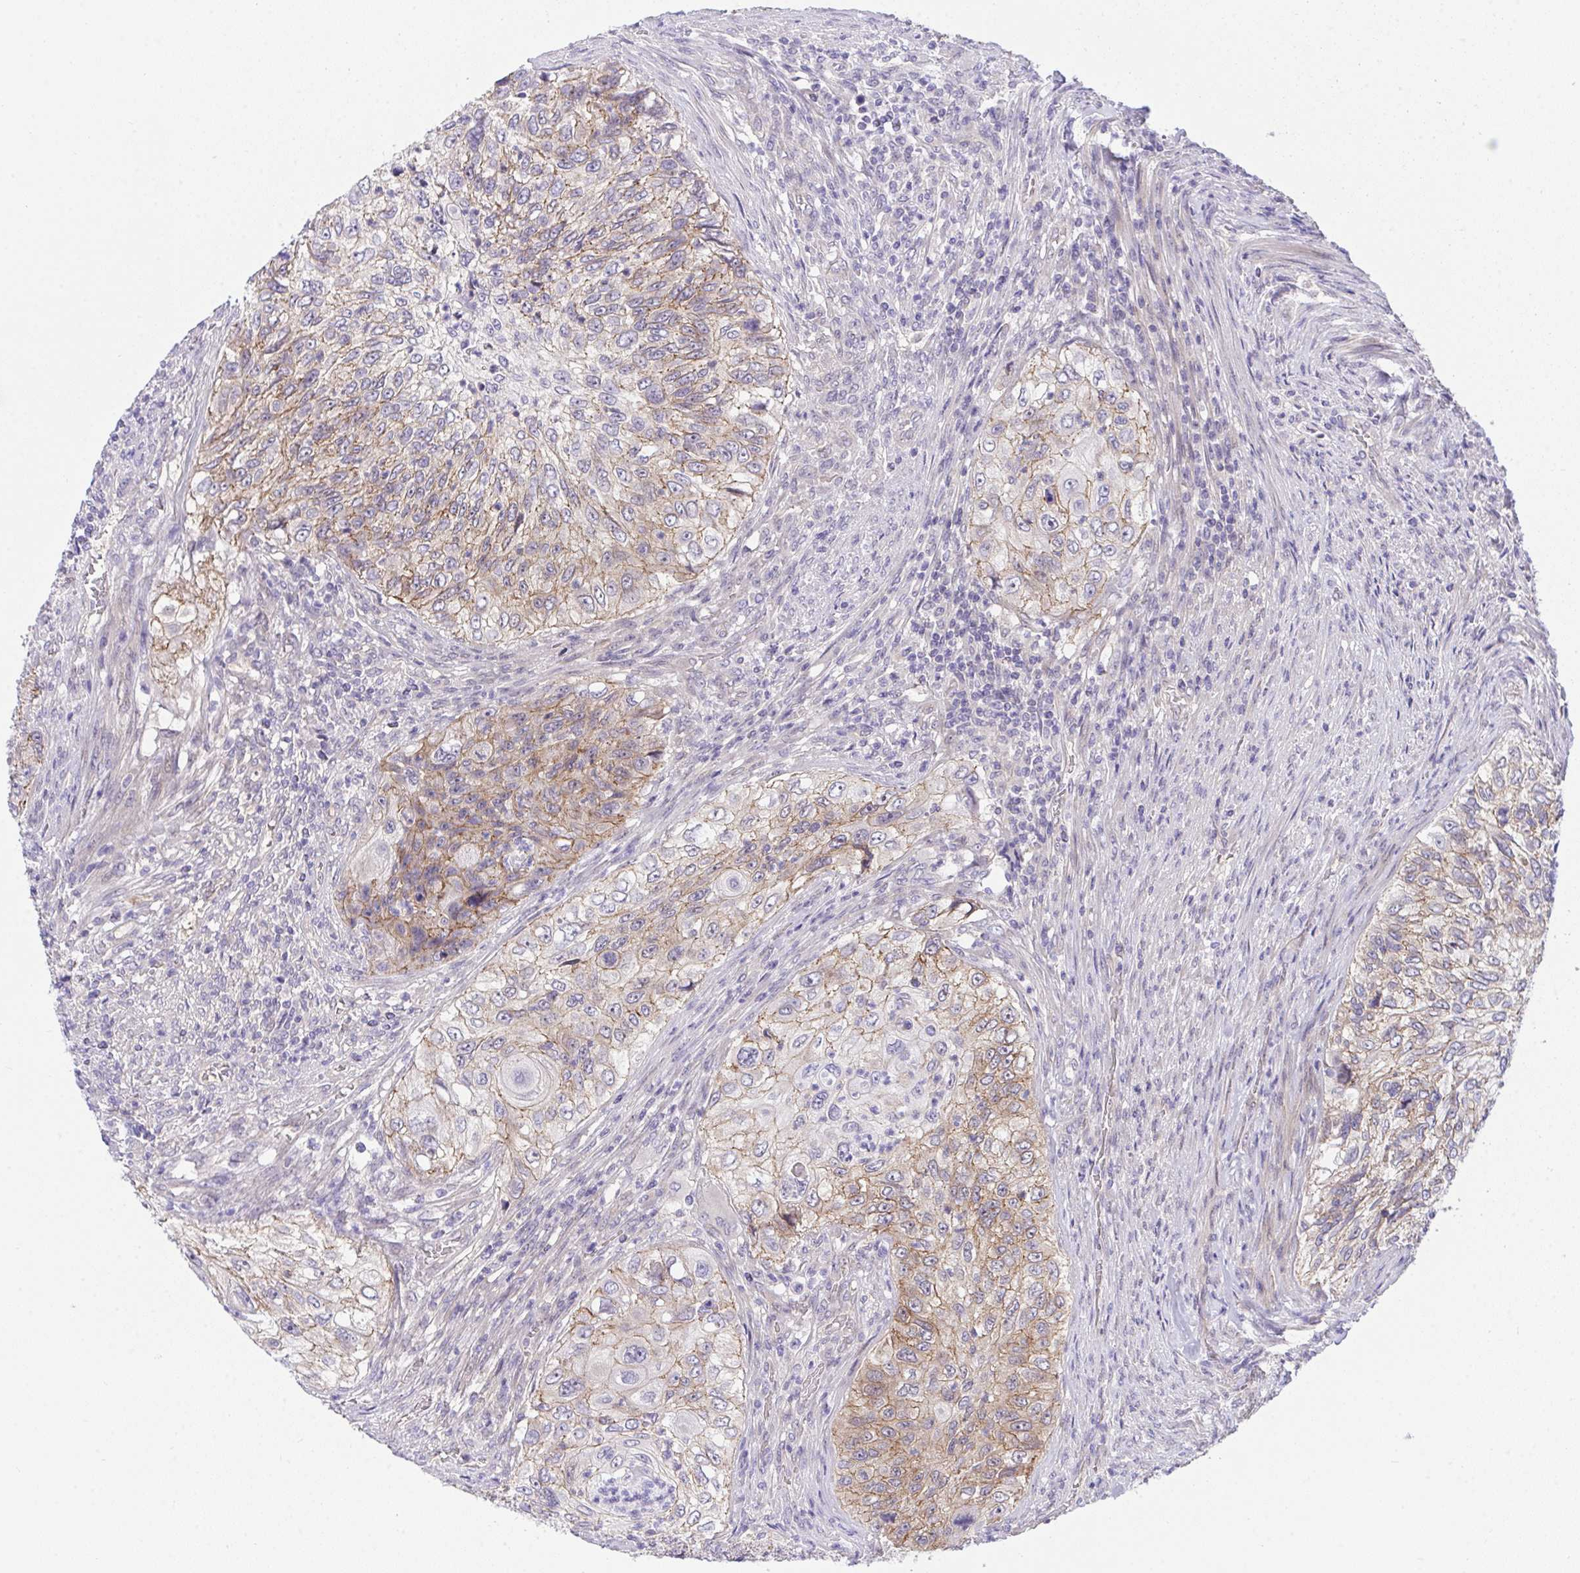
{"staining": {"intensity": "moderate", "quantity": "25%-75%", "location": "cytoplasmic/membranous"}, "tissue": "urothelial cancer", "cell_type": "Tumor cells", "image_type": "cancer", "snomed": [{"axis": "morphology", "description": "Urothelial carcinoma, High grade"}, {"axis": "topography", "description": "Urinary bladder"}], "caption": "Urothelial cancer stained for a protein (brown) shows moderate cytoplasmic/membranous positive positivity in approximately 25%-75% of tumor cells.", "gene": "HOXD12", "patient": {"sex": "female", "age": 60}}